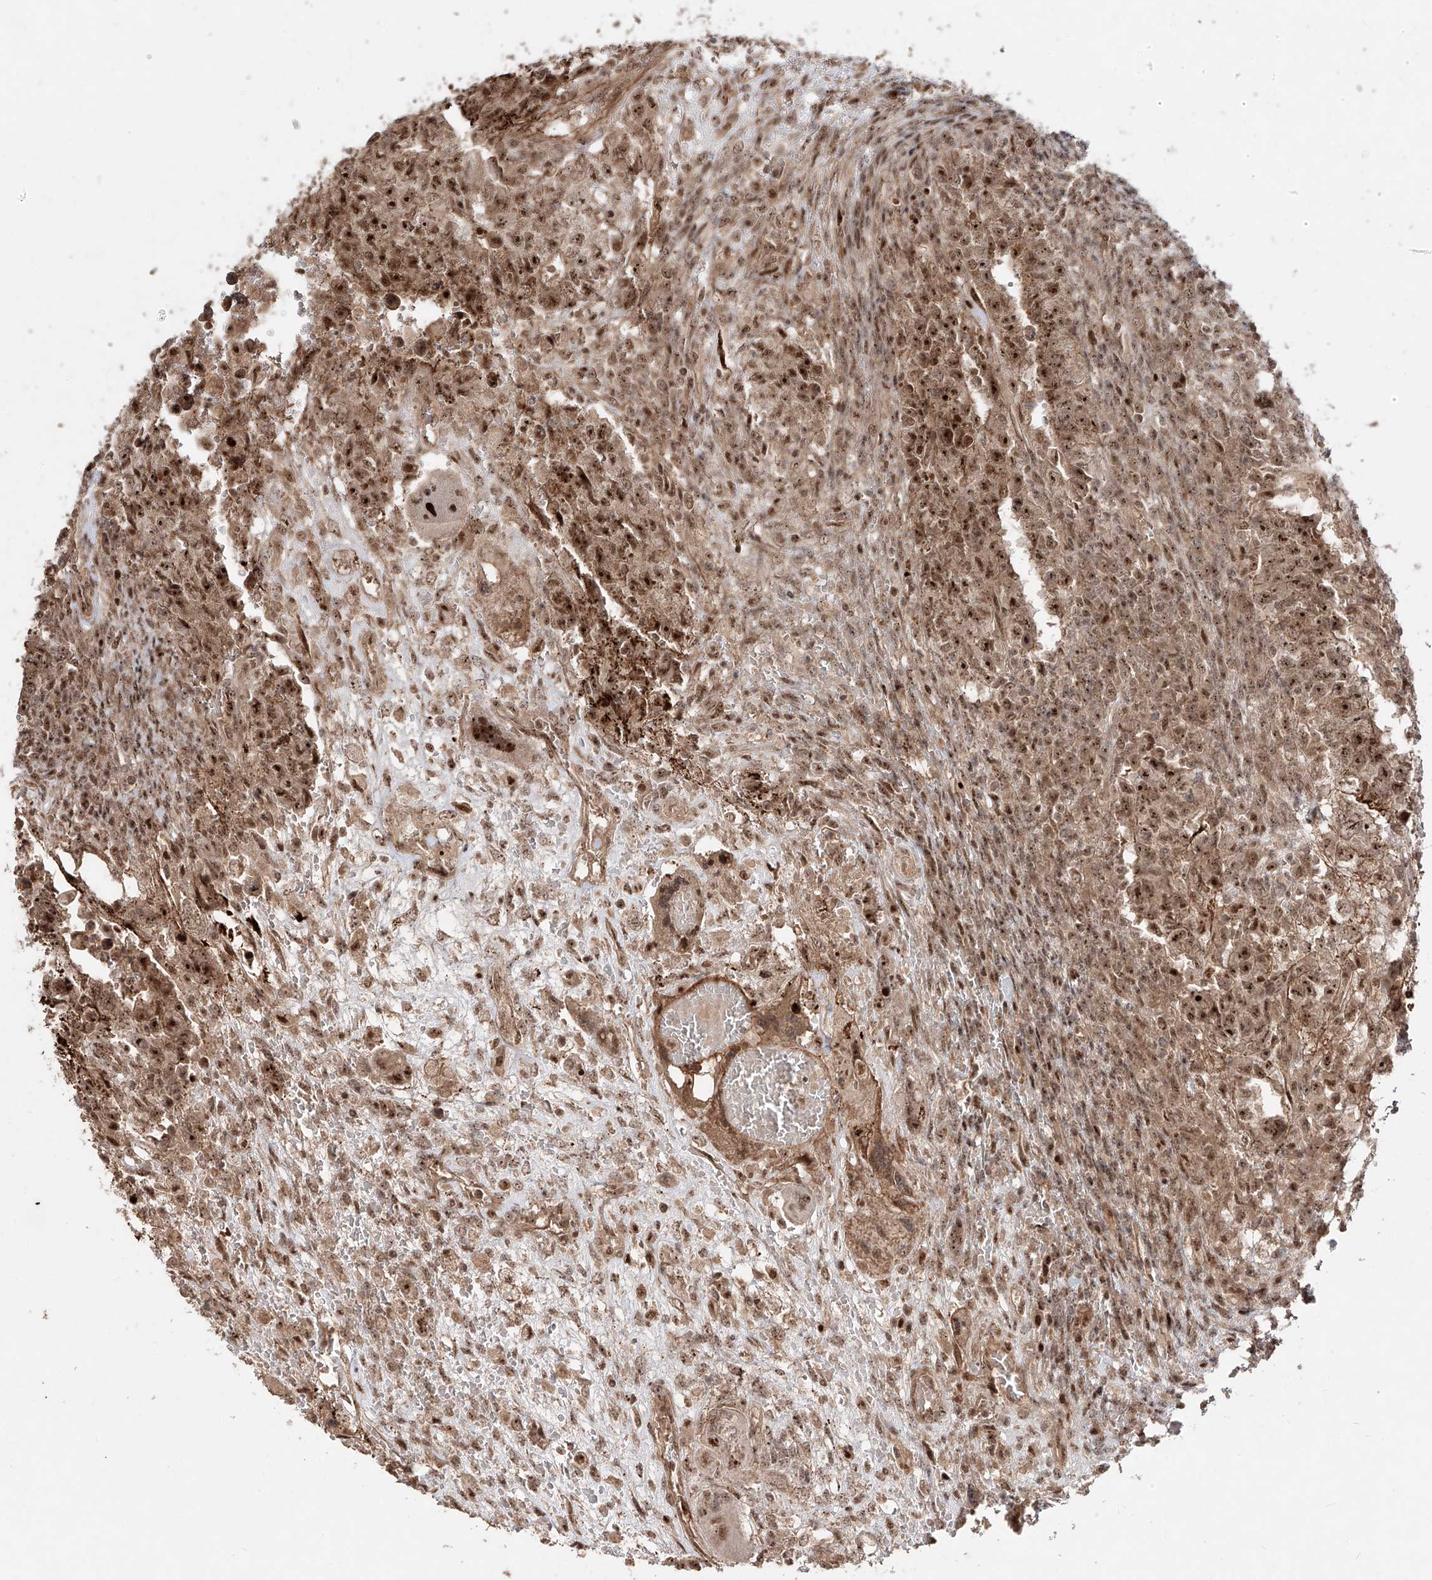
{"staining": {"intensity": "strong", "quantity": ">75%", "location": "nuclear"}, "tissue": "testis cancer", "cell_type": "Tumor cells", "image_type": "cancer", "snomed": [{"axis": "morphology", "description": "Carcinoma, Embryonal, NOS"}, {"axis": "topography", "description": "Testis"}], "caption": "An IHC histopathology image of neoplastic tissue is shown. Protein staining in brown shows strong nuclear positivity in embryonal carcinoma (testis) within tumor cells.", "gene": "ZNF710", "patient": {"sex": "male", "age": 26}}